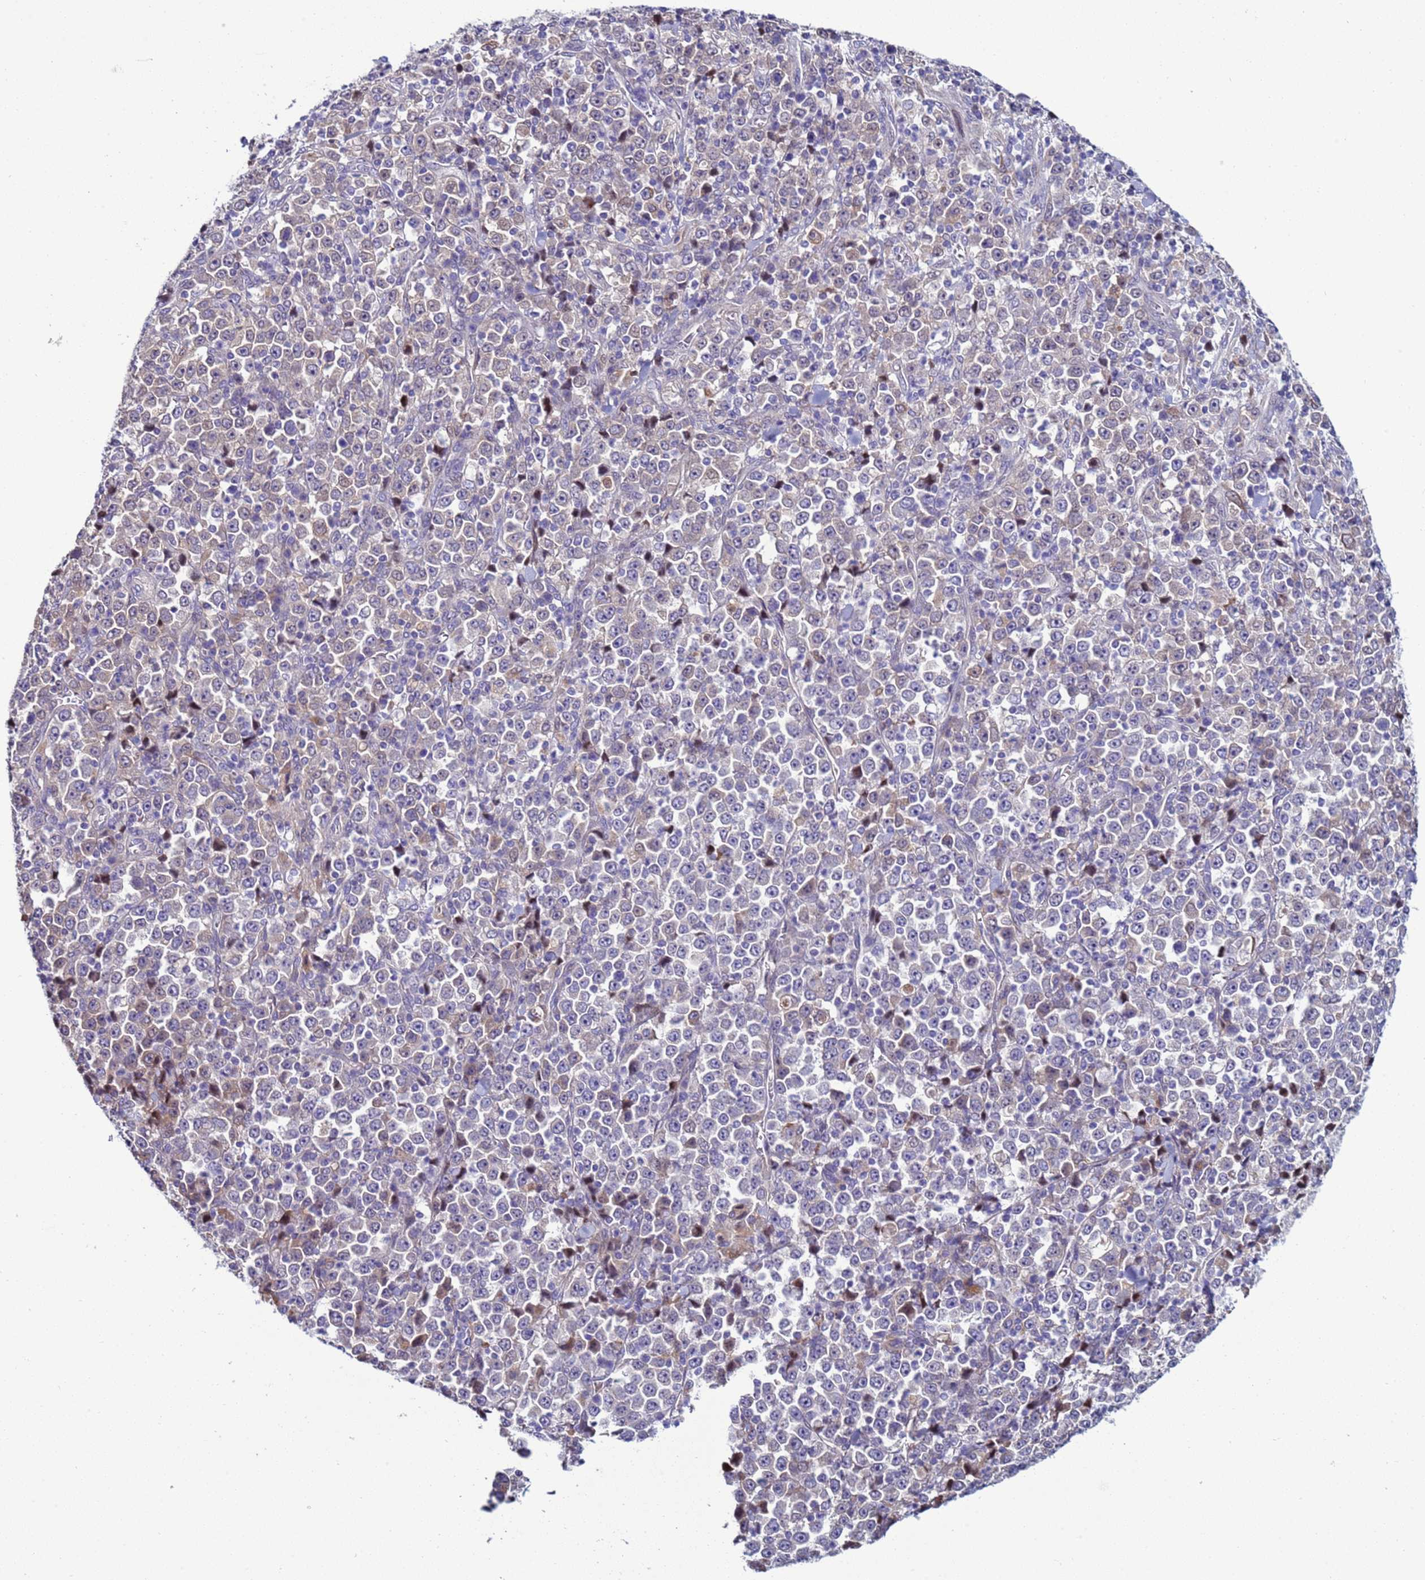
{"staining": {"intensity": "negative", "quantity": "none", "location": "none"}, "tissue": "stomach cancer", "cell_type": "Tumor cells", "image_type": "cancer", "snomed": [{"axis": "morphology", "description": "Normal tissue, NOS"}, {"axis": "morphology", "description": "Adenocarcinoma, NOS"}, {"axis": "topography", "description": "Stomach, upper"}, {"axis": "topography", "description": "Stomach"}], "caption": "A photomicrograph of stomach cancer stained for a protein shows no brown staining in tumor cells.", "gene": "NAT2", "patient": {"sex": "male", "age": 59}}